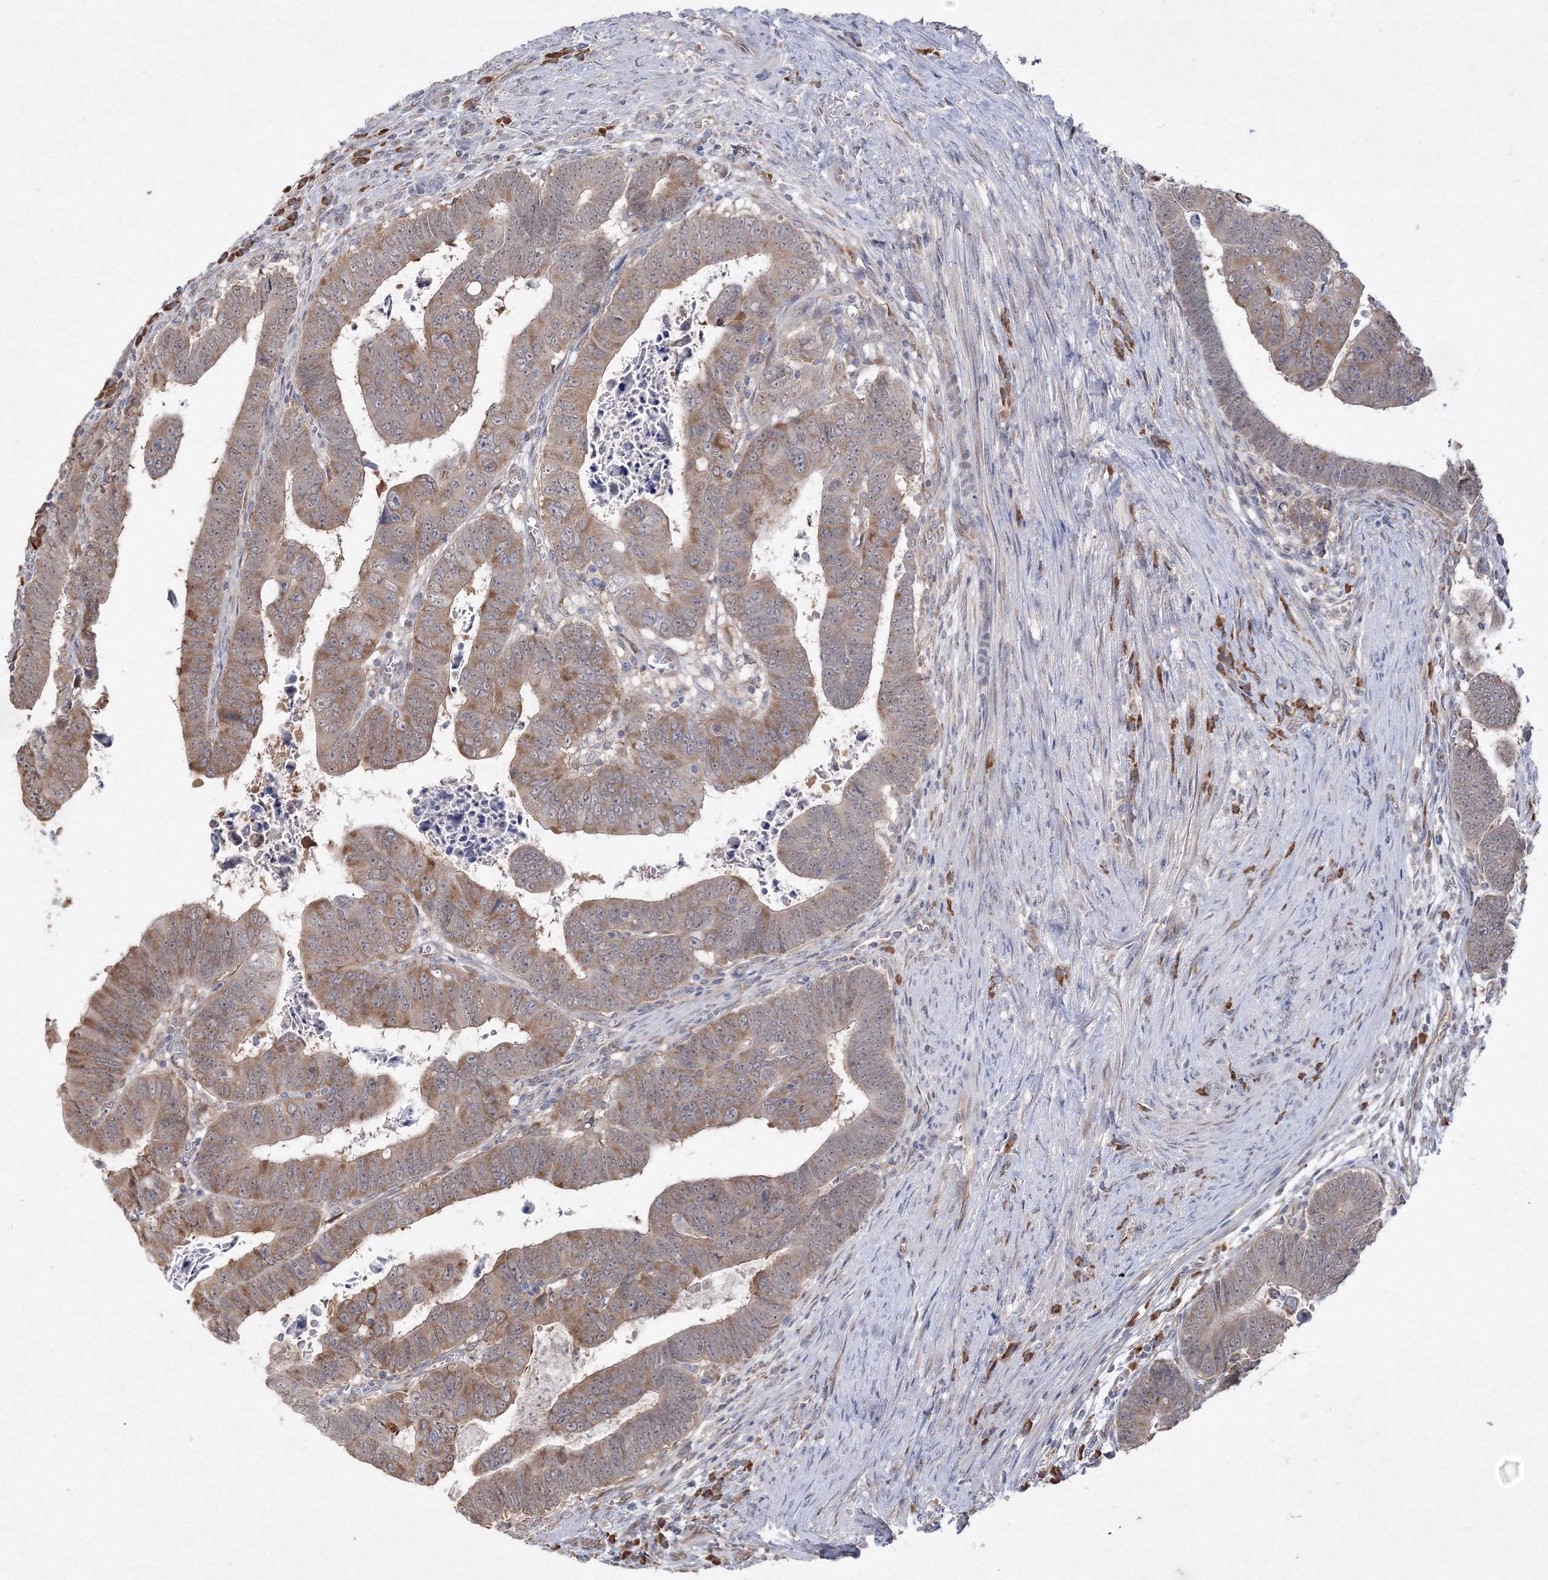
{"staining": {"intensity": "moderate", "quantity": "25%-75%", "location": "cytoplasmic/membranous"}, "tissue": "colorectal cancer", "cell_type": "Tumor cells", "image_type": "cancer", "snomed": [{"axis": "morphology", "description": "Normal tissue, NOS"}, {"axis": "morphology", "description": "Adenocarcinoma, NOS"}, {"axis": "topography", "description": "Rectum"}], "caption": "IHC of human colorectal cancer (adenocarcinoma) shows medium levels of moderate cytoplasmic/membranous staining in about 25%-75% of tumor cells. (DAB = brown stain, brightfield microscopy at high magnification).", "gene": "FBXL8", "patient": {"sex": "female", "age": 65}}